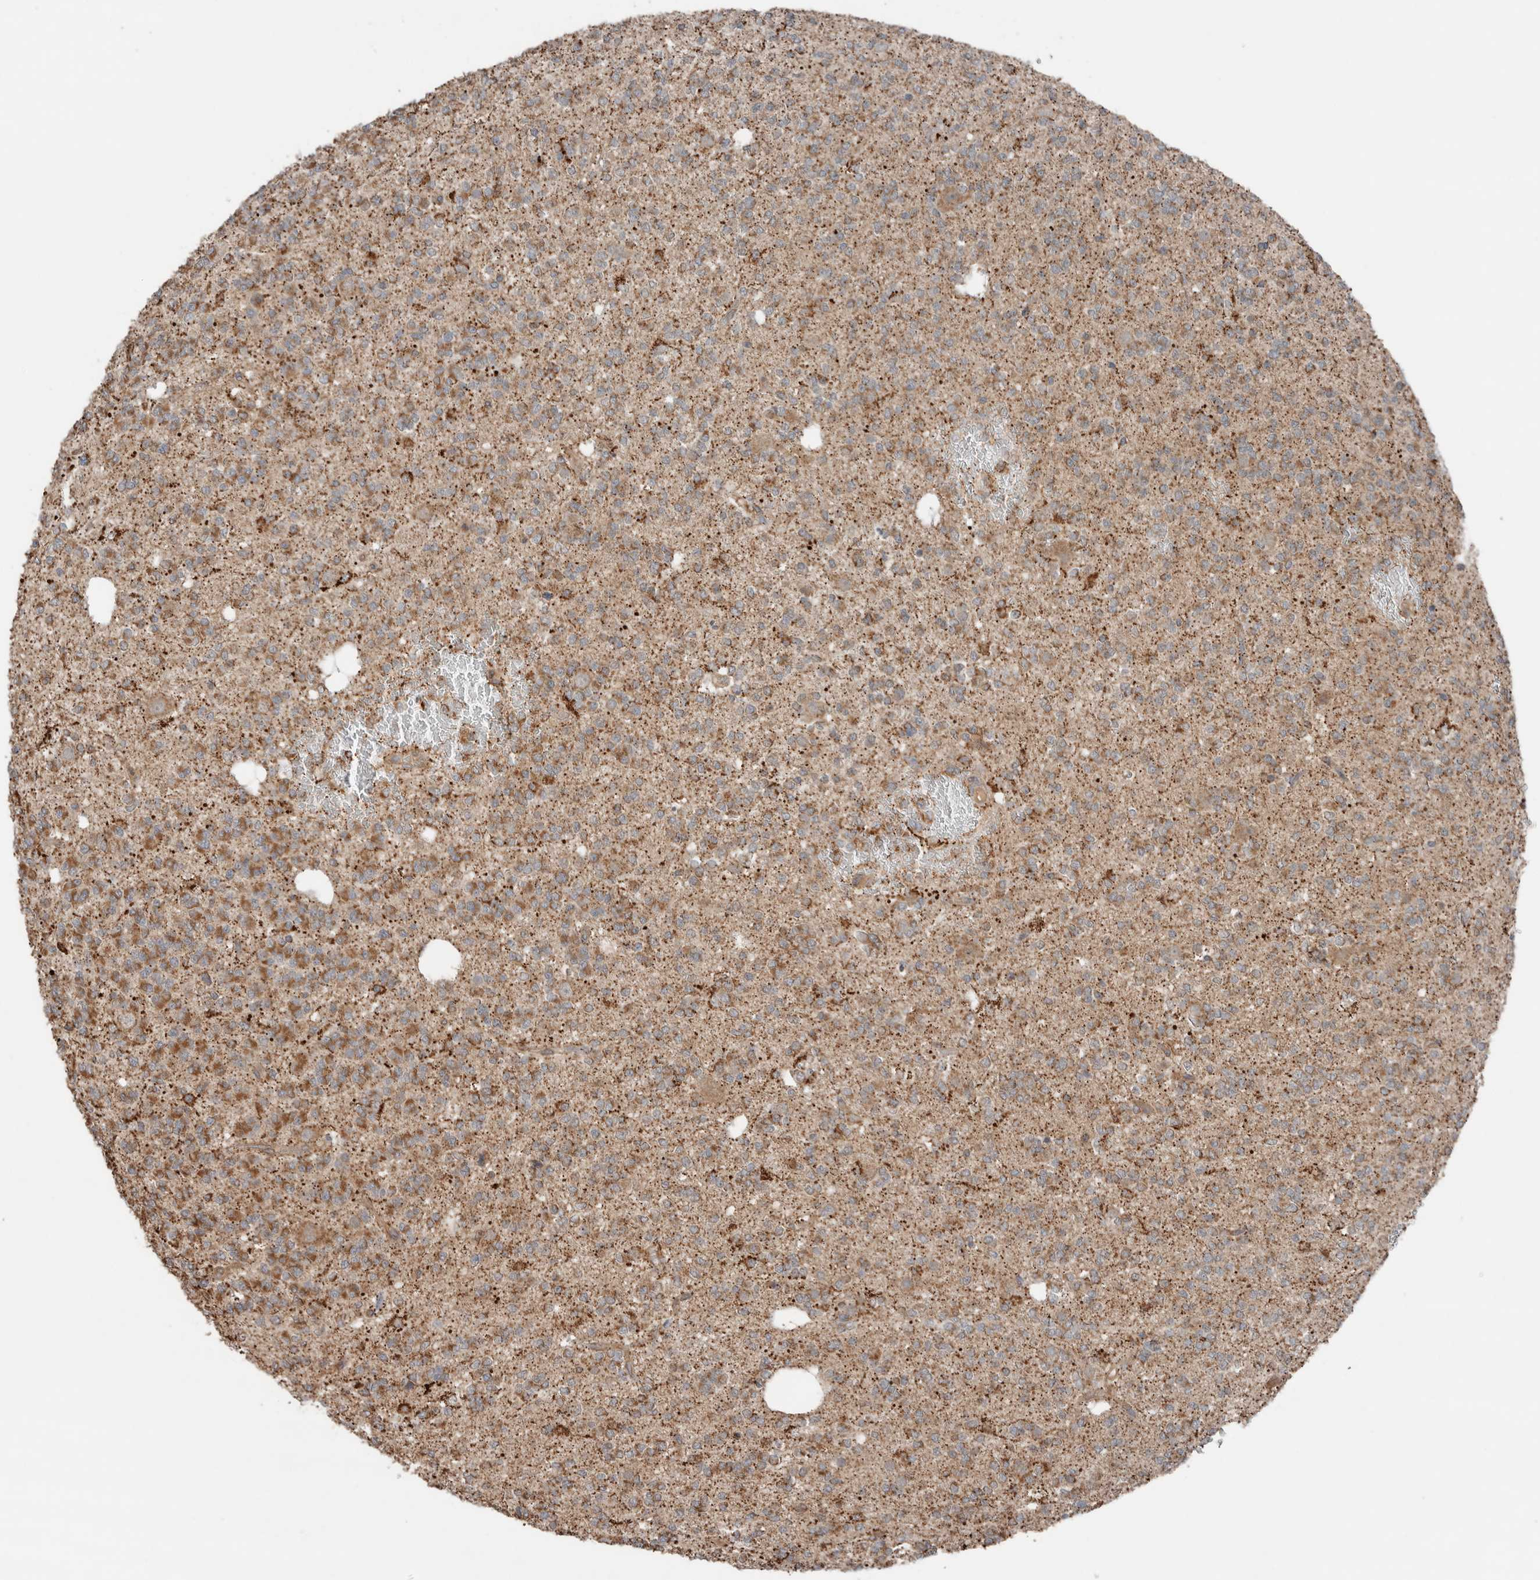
{"staining": {"intensity": "moderate", "quantity": "25%-75%", "location": "cytoplasmic/membranous"}, "tissue": "glioma", "cell_type": "Tumor cells", "image_type": "cancer", "snomed": [{"axis": "morphology", "description": "Glioma, malignant, Low grade"}, {"axis": "topography", "description": "Brain"}], "caption": "This is a micrograph of IHC staining of glioma, which shows moderate positivity in the cytoplasmic/membranous of tumor cells.", "gene": "KLK14", "patient": {"sex": "male", "age": 38}}